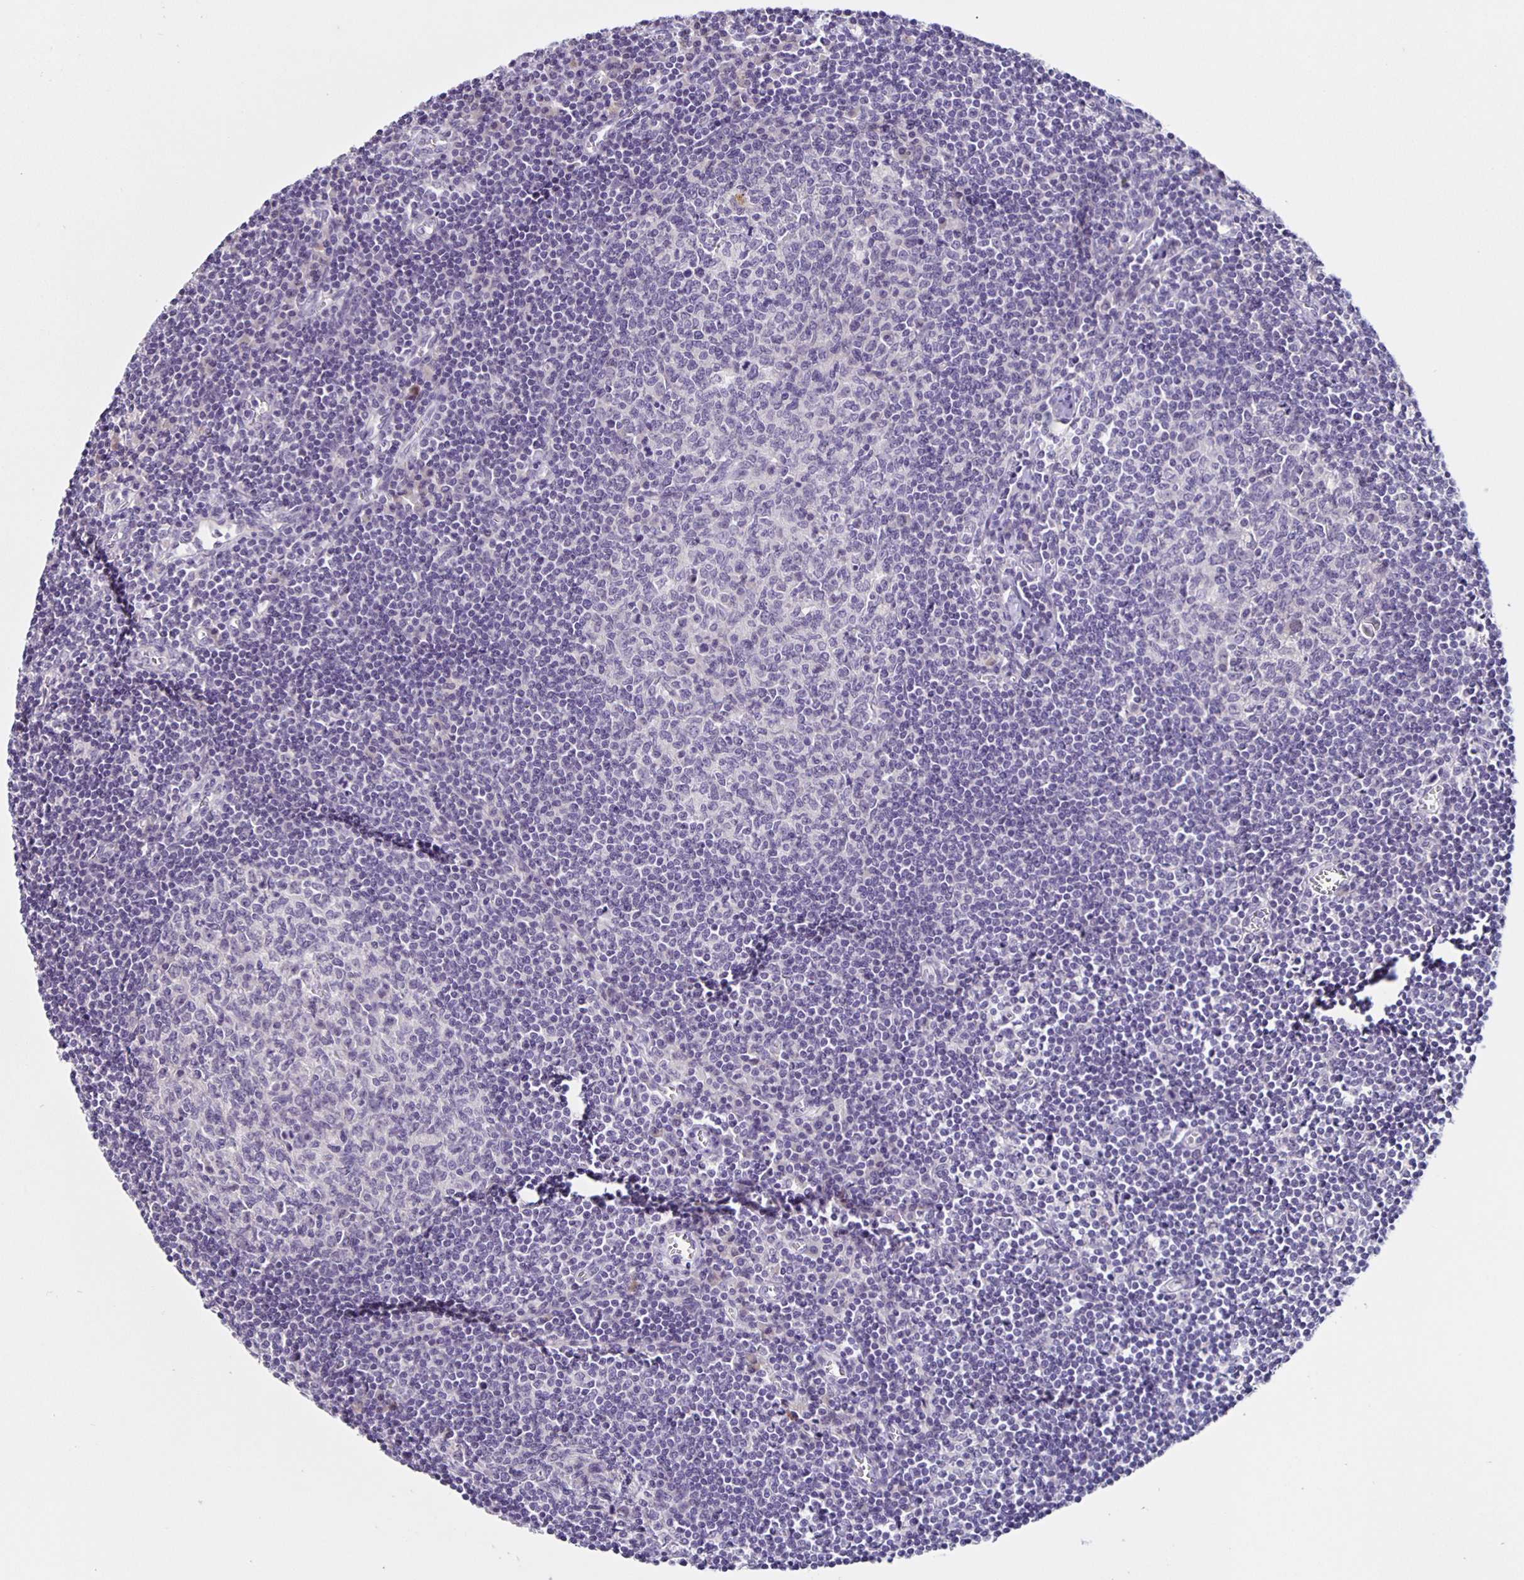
{"staining": {"intensity": "negative", "quantity": "none", "location": "none"}, "tissue": "lymph node", "cell_type": "Germinal center cells", "image_type": "normal", "snomed": [{"axis": "morphology", "description": "Normal tissue, NOS"}, {"axis": "topography", "description": "Lymph node"}], "caption": "The immunohistochemistry micrograph has no significant expression in germinal center cells of lymph node.", "gene": "SLC12A3", "patient": {"sex": "male", "age": 67}}